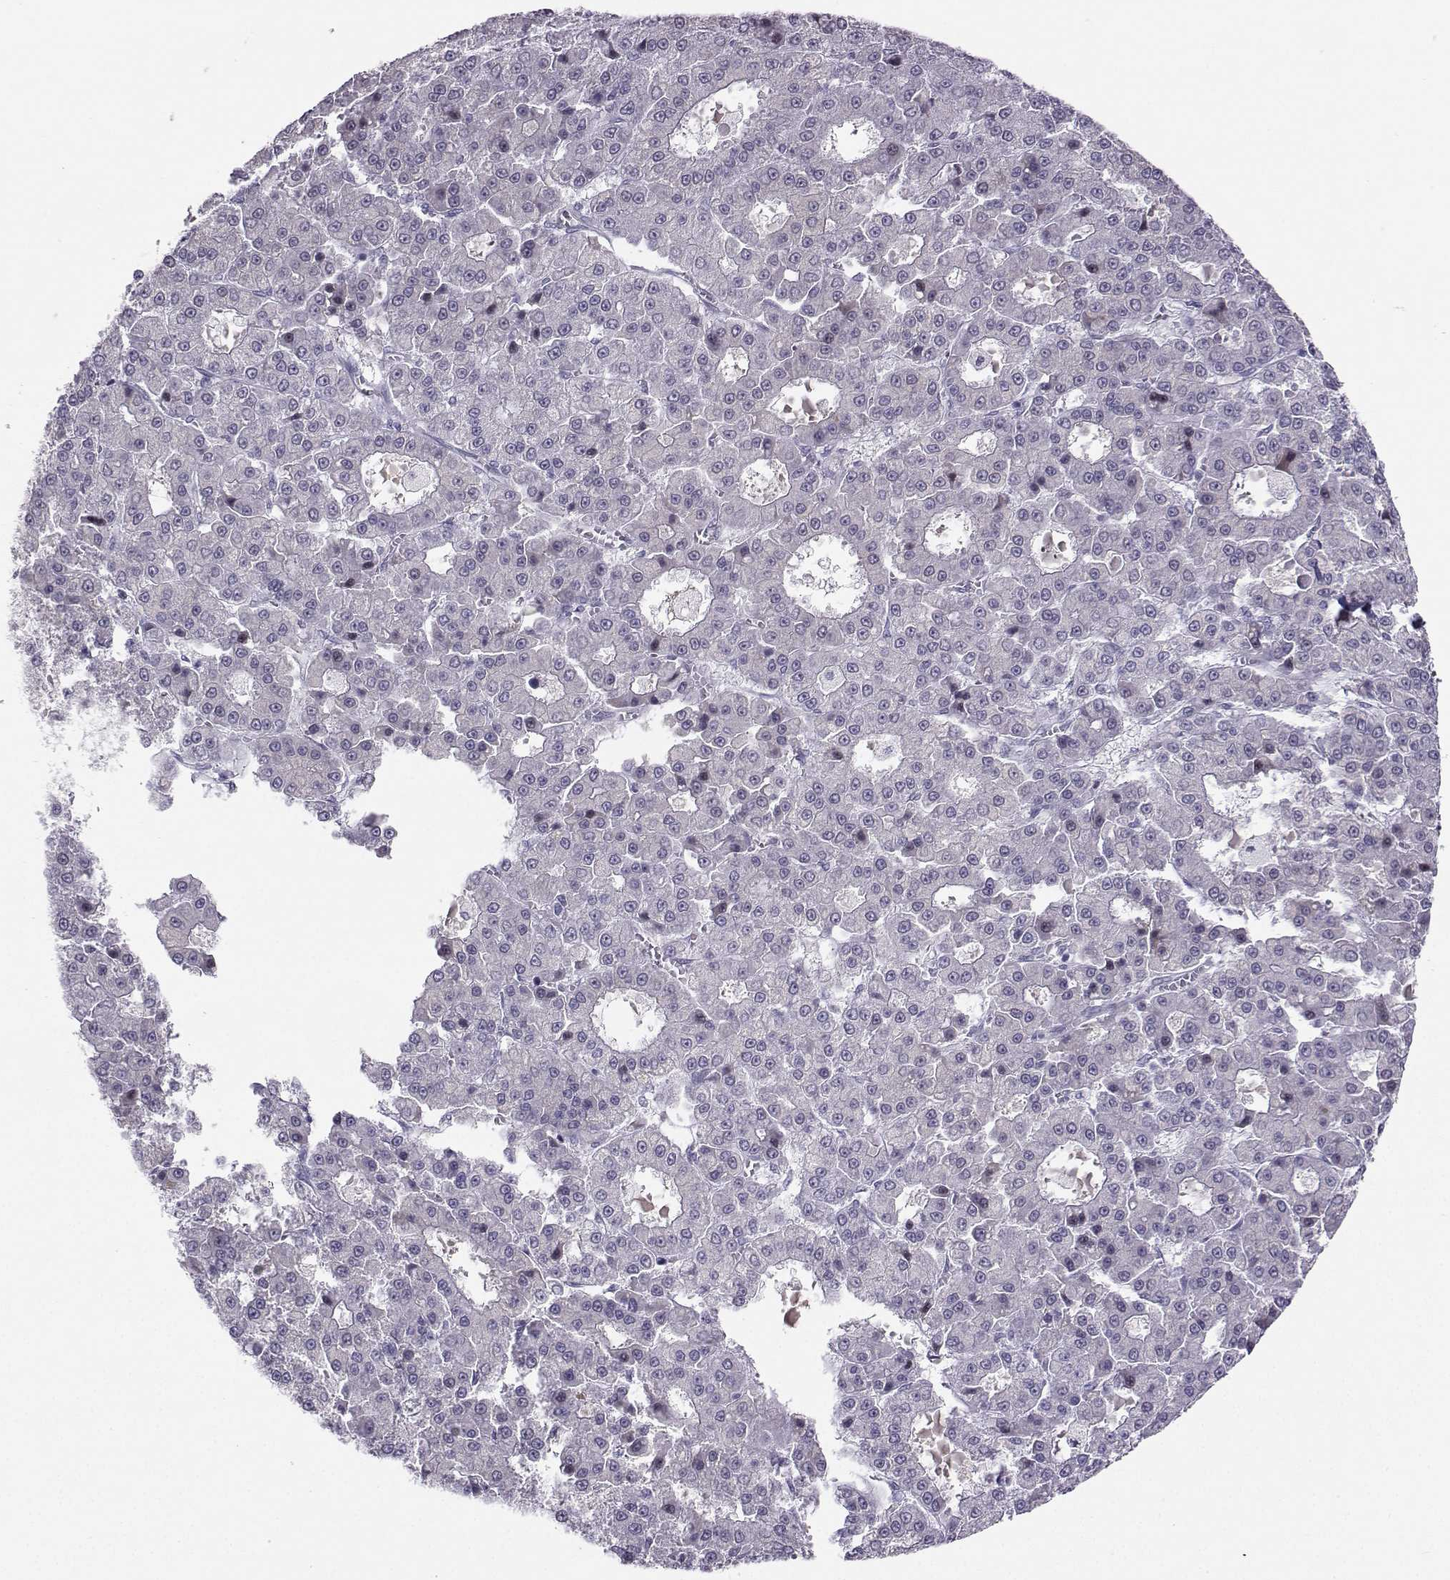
{"staining": {"intensity": "negative", "quantity": "none", "location": "none"}, "tissue": "liver cancer", "cell_type": "Tumor cells", "image_type": "cancer", "snomed": [{"axis": "morphology", "description": "Carcinoma, Hepatocellular, NOS"}, {"axis": "topography", "description": "Liver"}], "caption": "Hepatocellular carcinoma (liver) stained for a protein using immunohistochemistry (IHC) shows no staining tumor cells.", "gene": "LHX1", "patient": {"sex": "male", "age": 70}}